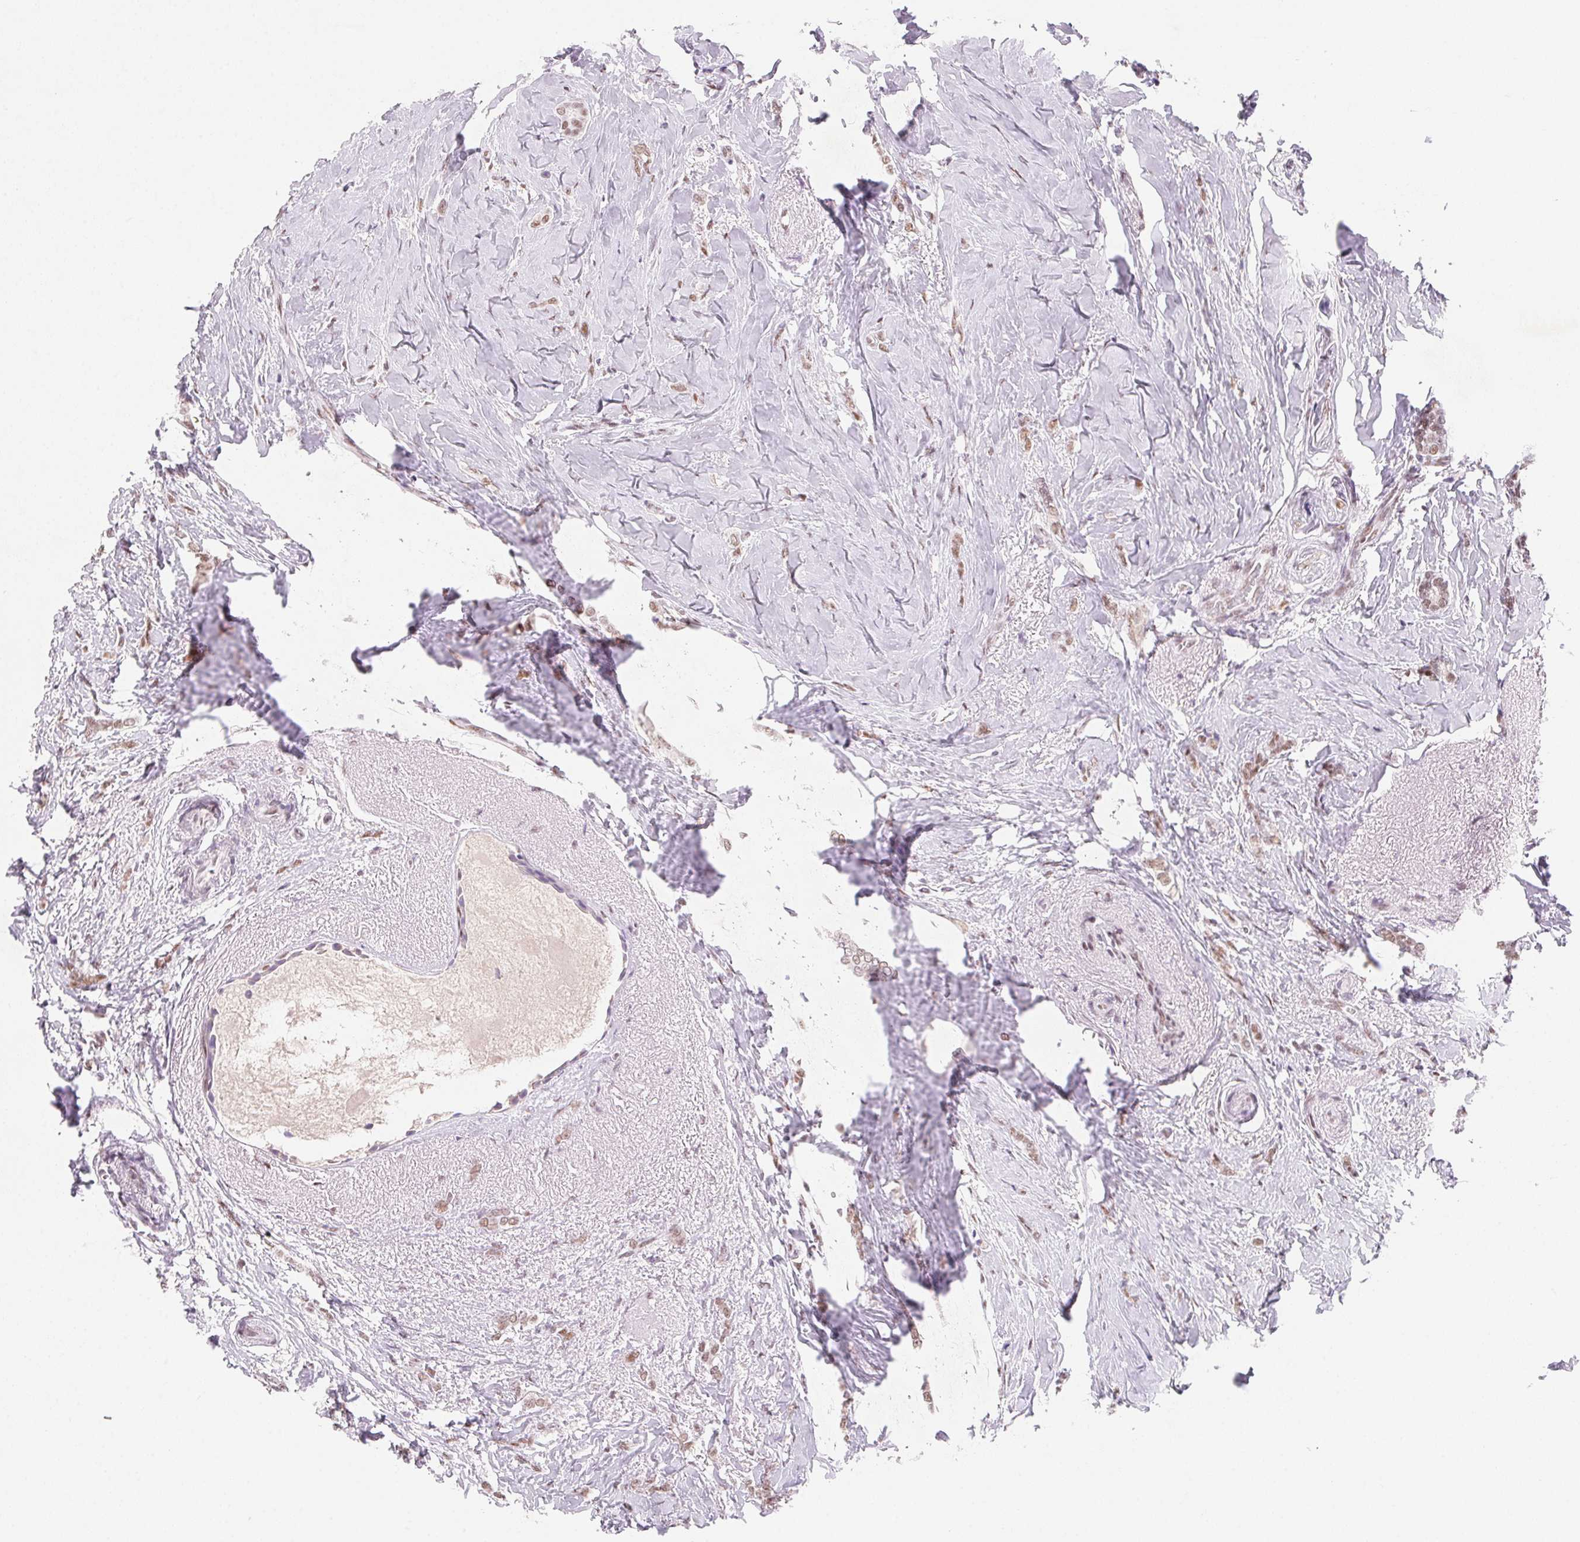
{"staining": {"intensity": "weak", "quantity": ">75%", "location": "nuclear"}, "tissue": "breast cancer", "cell_type": "Tumor cells", "image_type": "cancer", "snomed": [{"axis": "morphology", "description": "Normal tissue, NOS"}, {"axis": "morphology", "description": "Duct carcinoma"}, {"axis": "topography", "description": "Breast"}], "caption": "Human breast cancer (invasive ductal carcinoma) stained with a brown dye shows weak nuclear positive positivity in about >75% of tumor cells.", "gene": "DPPA5", "patient": {"sex": "female", "age": 77}}